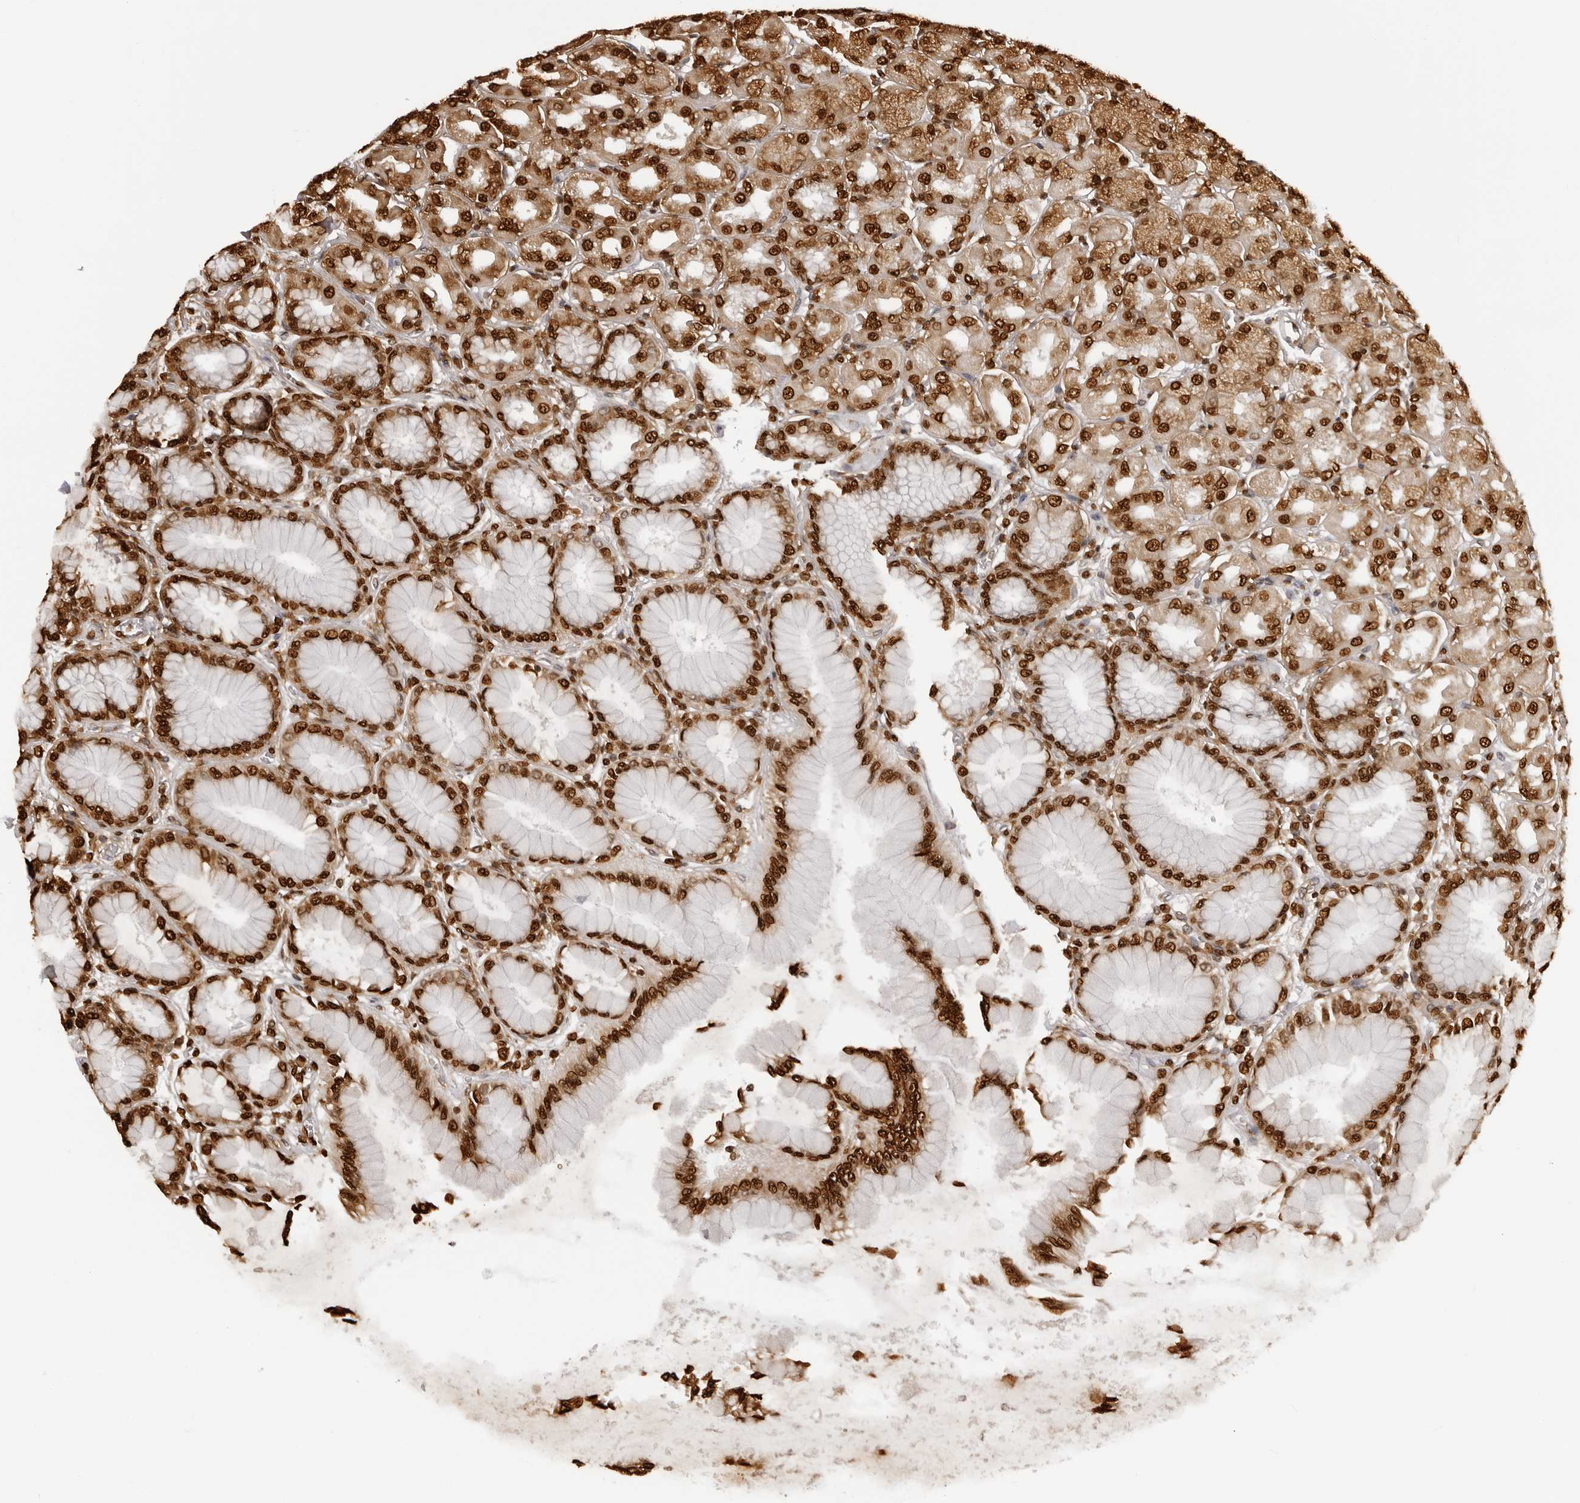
{"staining": {"intensity": "strong", "quantity": ">75%", "location": "cytoplasmic/membranous,nuclear"}, "tissue": "stomach", "cell_type": "Glandular cells", "image_type": "normal", "snomed": [{"axis": "morphology", "description": "Normal tissue, NOS"}, {"axis": "topography", "description": "Stomach, upper"}], "caption": "About >75% of glandular cells in benign stomach display strong cytoplasmic/membranous,nuclear protein positivity as visualized by brown immunohistochemical staining.", "gene": "ZFP91", "patient": {"sex": "female", "age": 56}}